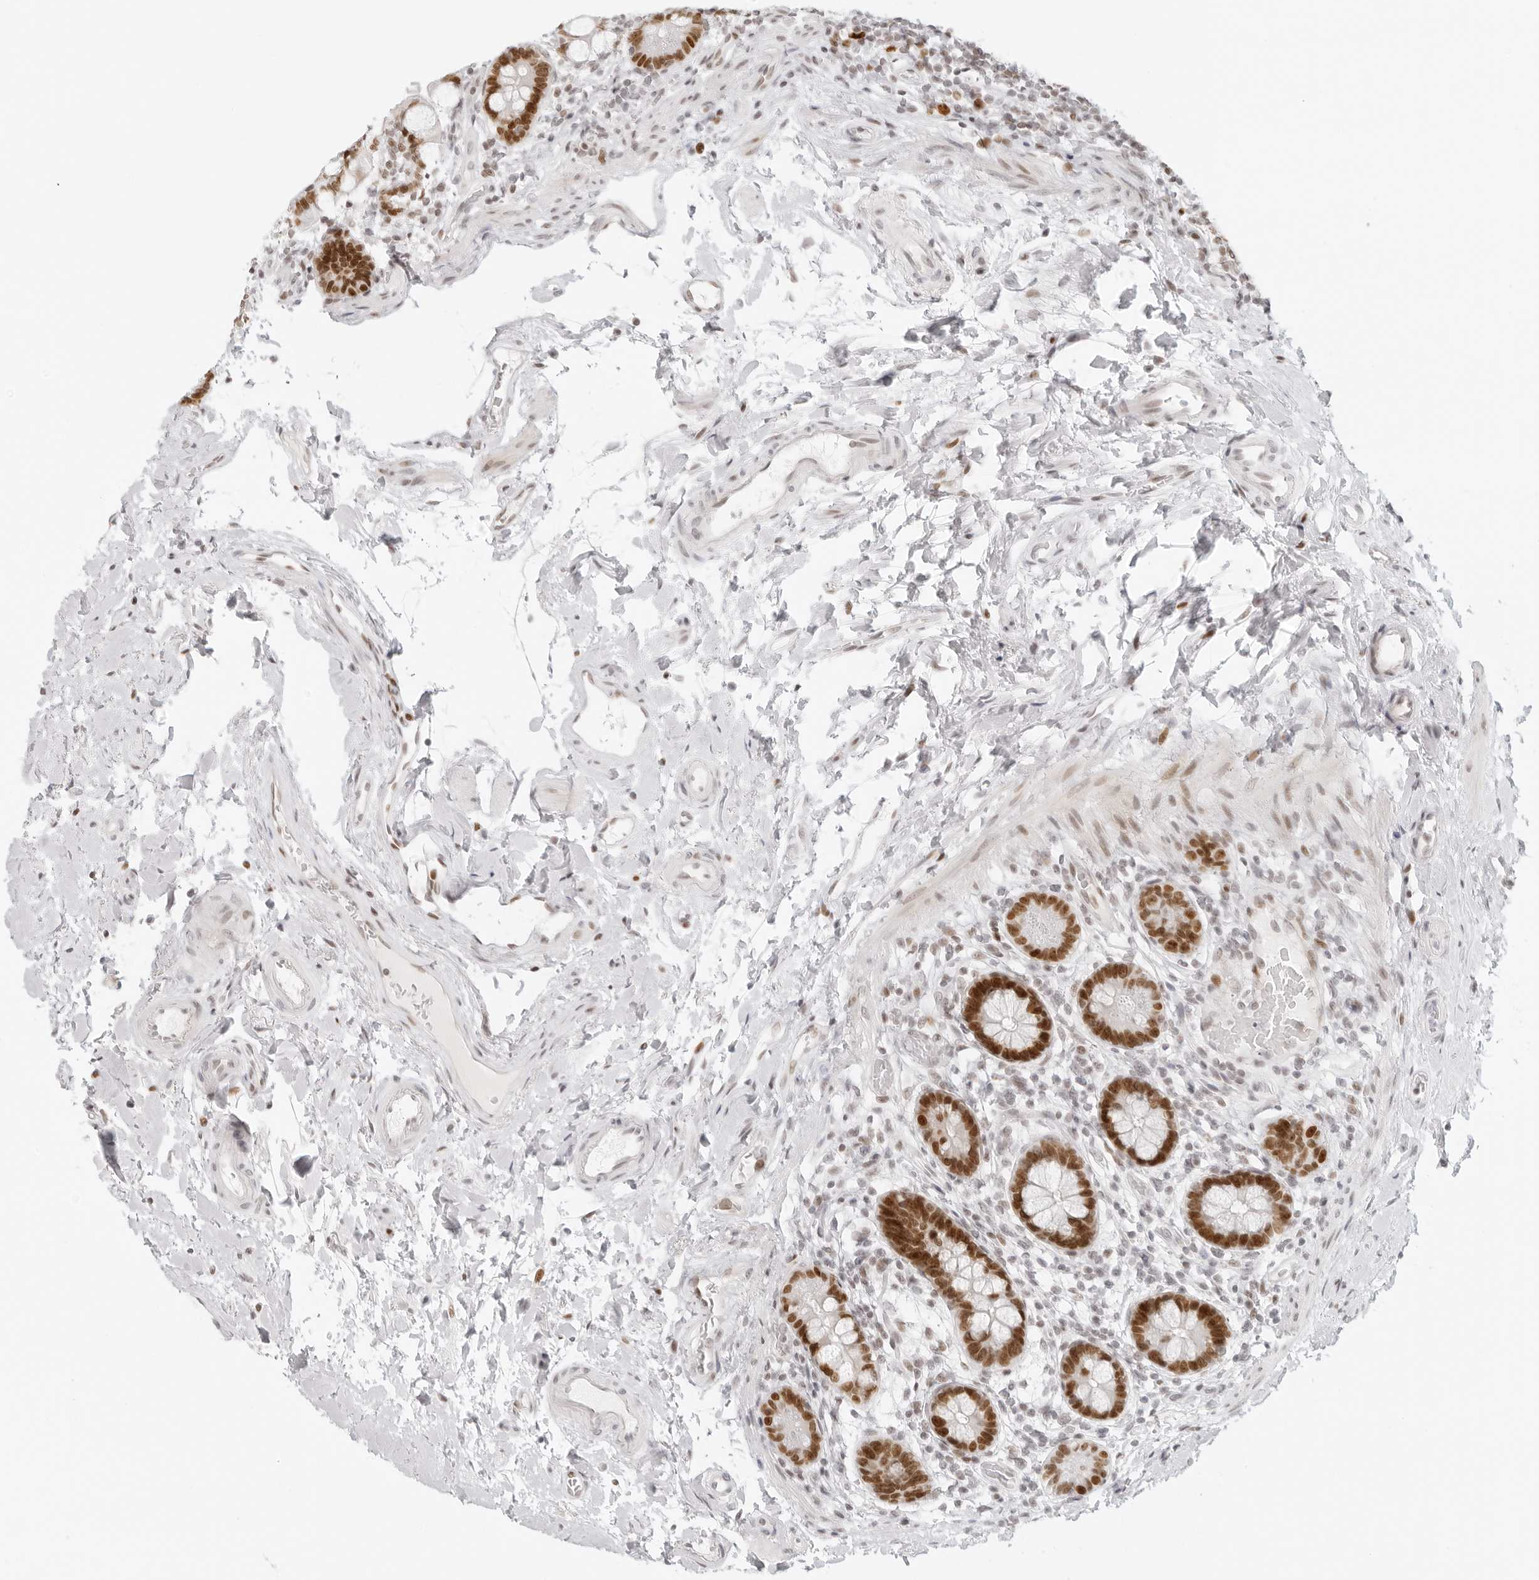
{"staining": {"intensity": "moderate", "quantity": ">75%", "location": "nuclear"}, "tissue": "small intestine", "cell_type": "Glandular cells", "image_type": "normal", "snomed": [{"axis": "morphology", "description": "Normal tissue, NOS"}, {"axis": "topography", "description": "Small intestine"}], "caption": "Immunohistochemical staining of unremarkable human small intestine exhibits moderate nuclear protein staining in about >75% of glandular cells.", "gene": "RCC1", "patient": {"sex": "female", "age": 84}}